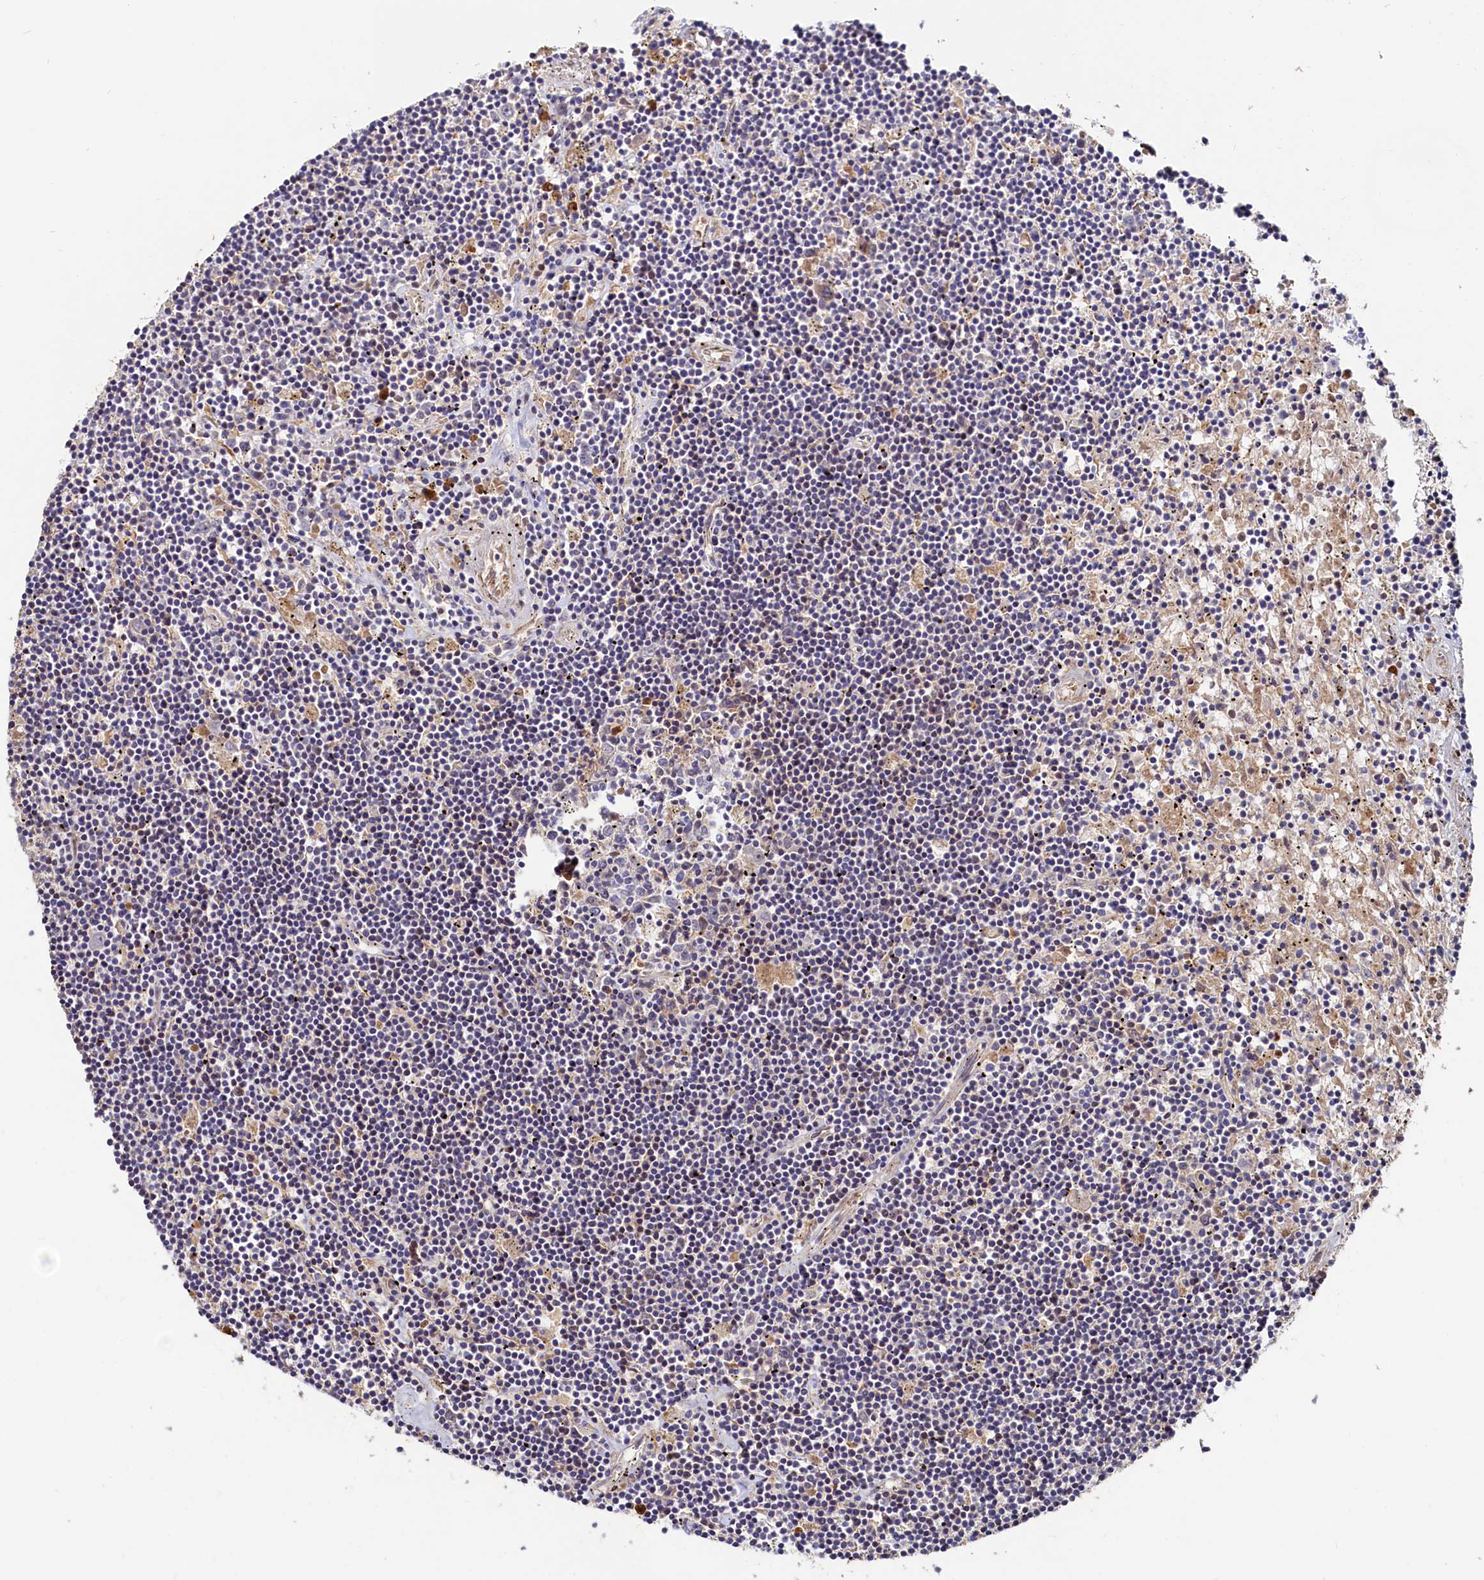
{"staining": {"intensity": "negative", "quantity": "none", "location": "none"}, "tissue": "lymphoma", "cell_type": "Tumor cells", "image_type": "cancer", "snomed": [{"axis": "morphology", "description": "Malignant lymphoma, non-Hodgkin's type, Low grade"}, {"axis": "topography", "description": "Spleen"}], "caption": "Image shows no significant protein staining in tumor cells of lymphoma.", "gene": "RGS7BP", "patient": {"sex": "male", "age": 76}}